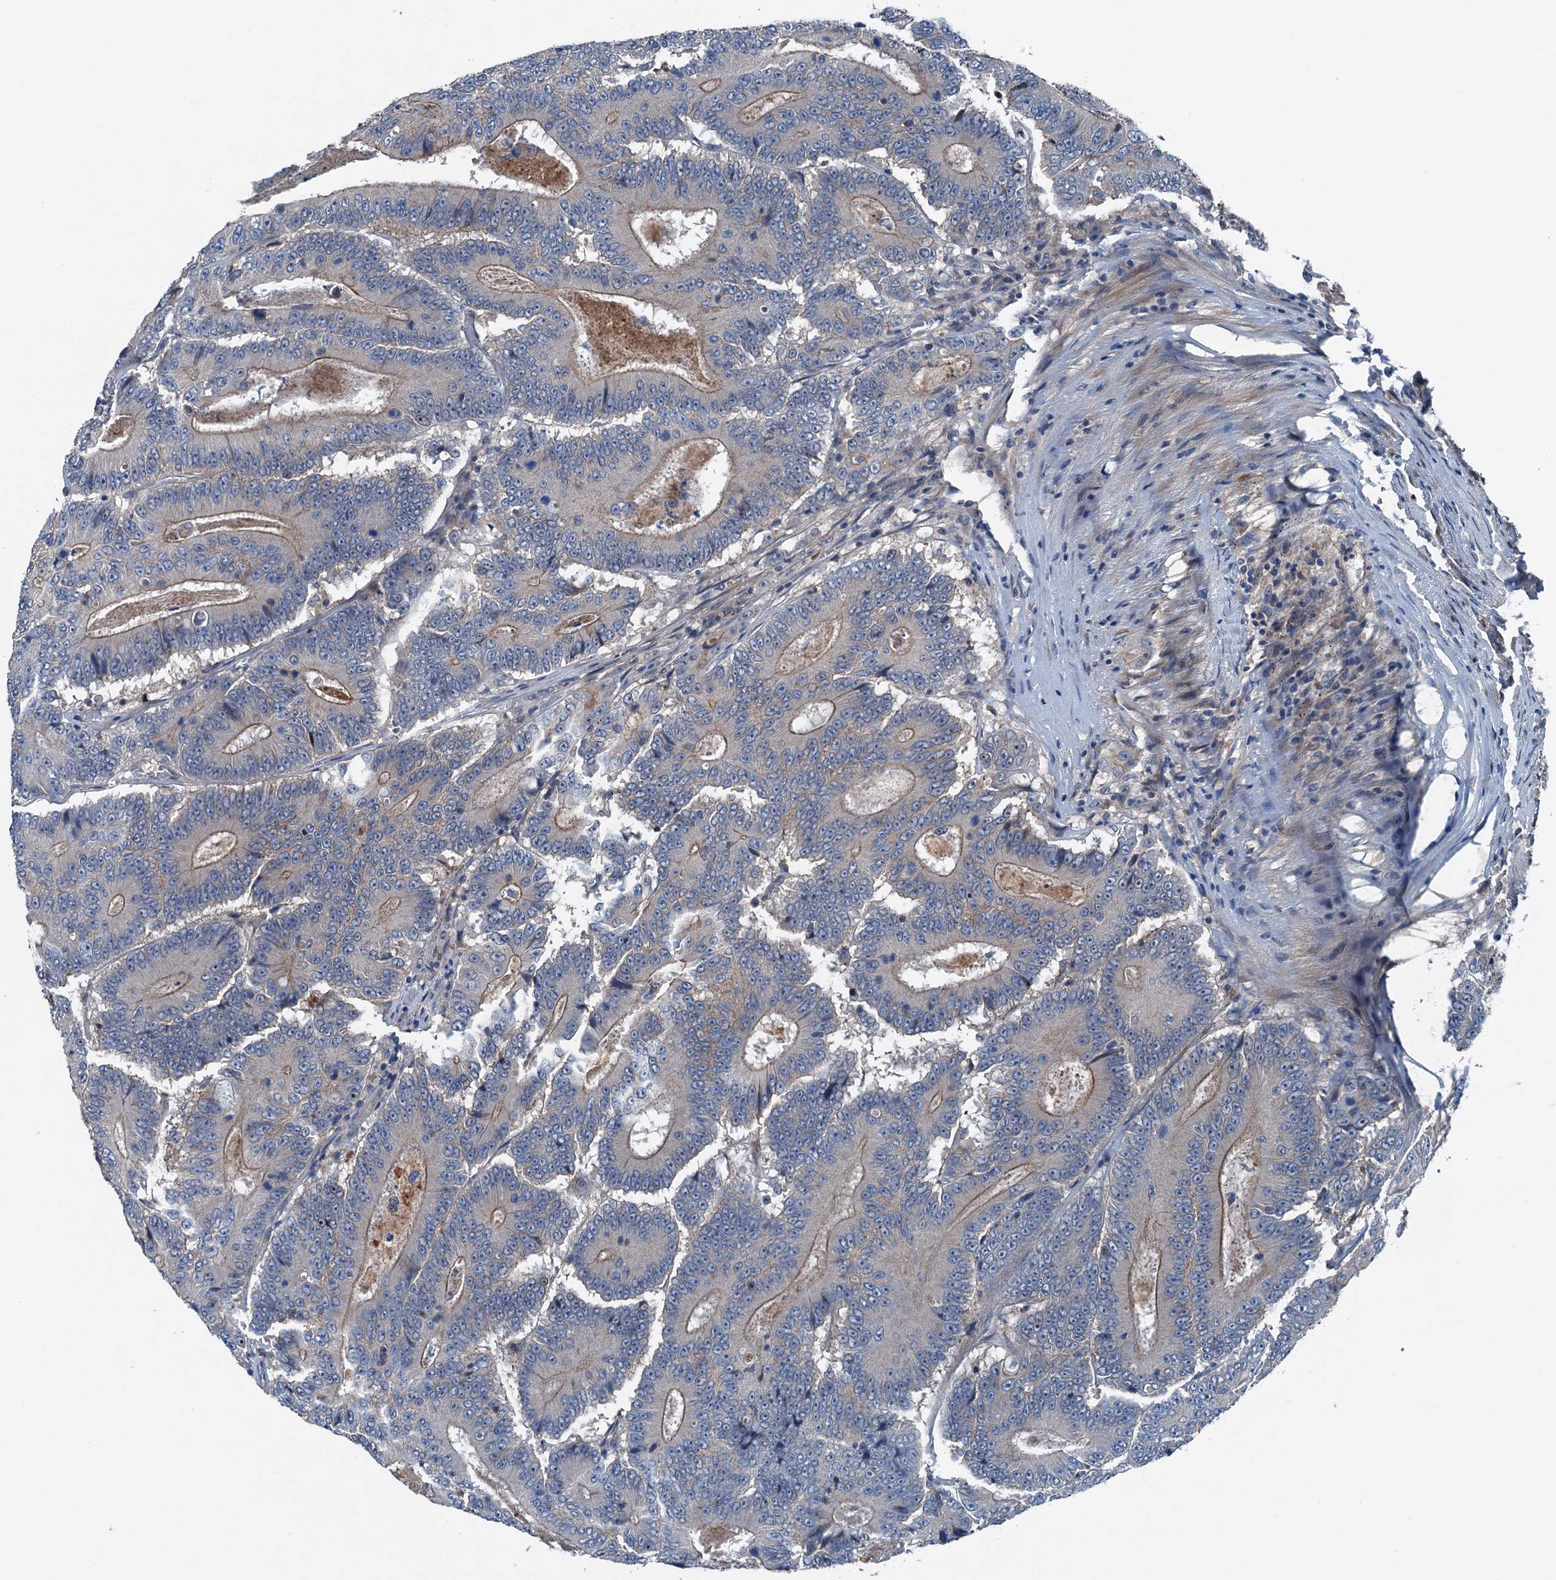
{"staining": {"intensity": "moderate", "quantity": "<25%", "location": "cytoplasmic/membranous"}, "tissue": "colorectal cancer", "cell_type": "Tumor cells", "image_type": "cancer", "snomed": [{"axis": "morphology", "description": "Adenocarcinoma, NOS"}, {"axis": "topography", "description": "Colon"}], "caption": "IHC photomicrograph of neoplastic tissue: human colorectal cancer stained using IHC shows low levels of moderate protein expression localized specifically in the cytoplasmic/membranous of tumor cells, appearing as a cytoplasmic/membranous brown color.", "gene": "SLC2A10", "patient": {"sex": "male", "age": 83}}